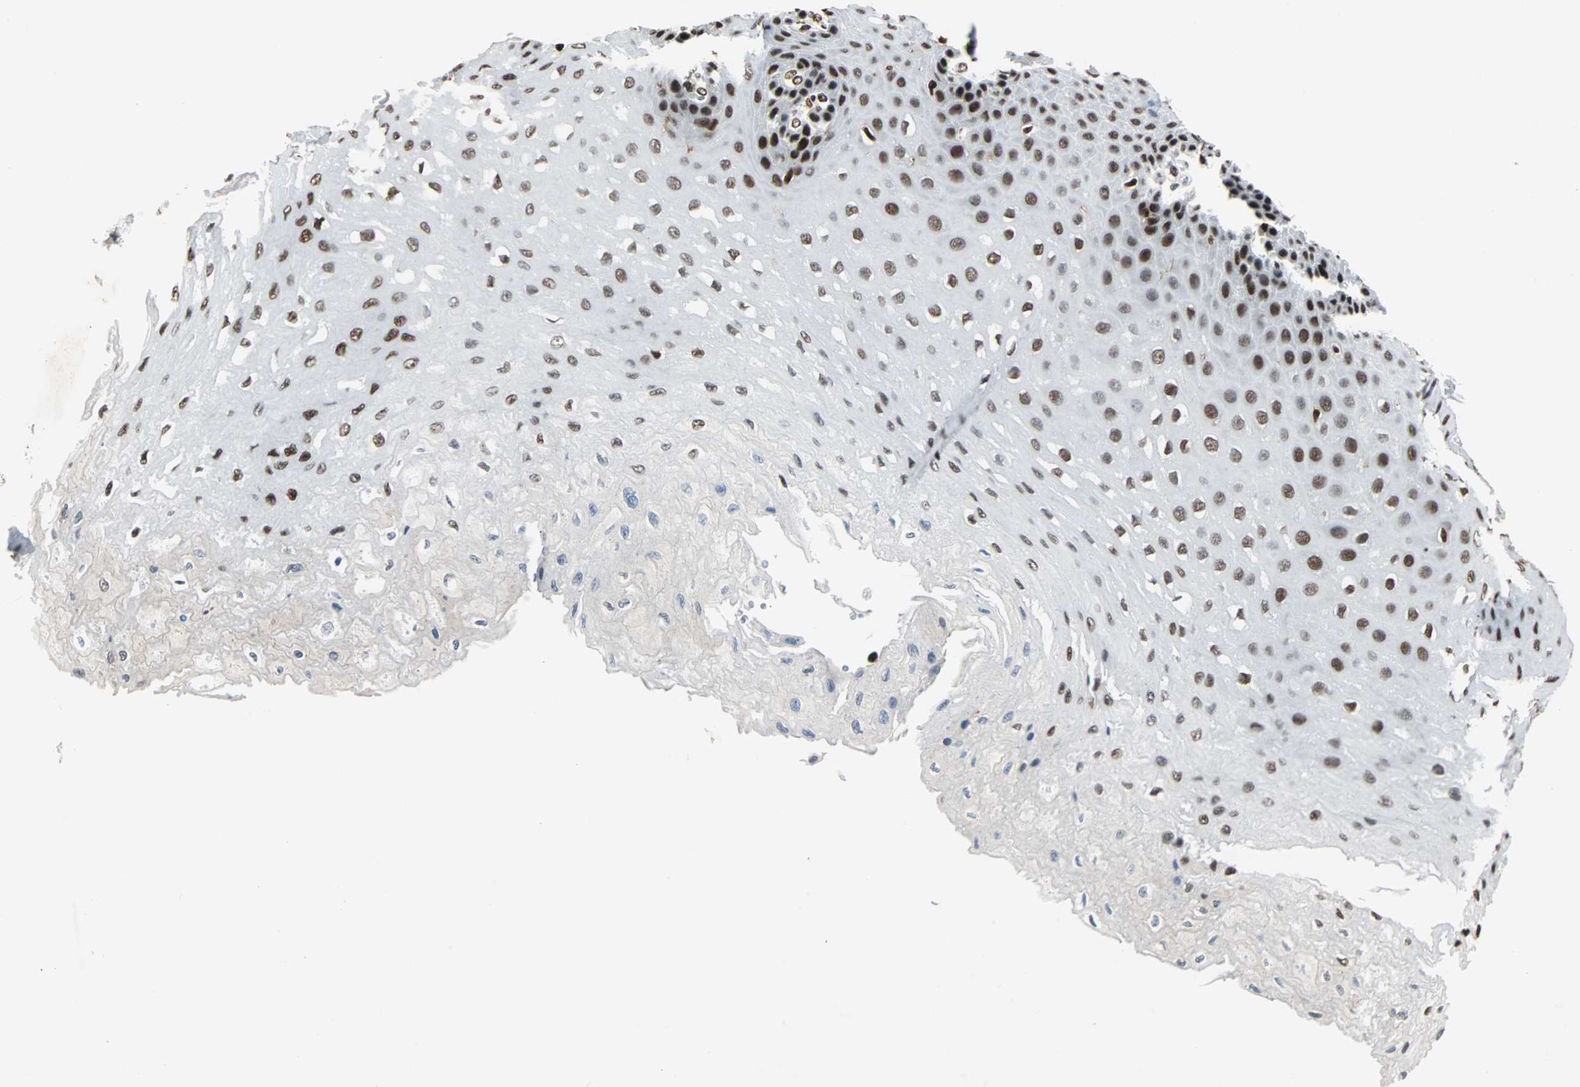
{"staining": {"intensity": "strong", "quantity": ">75%", "location": "nuclear"}, "tissue": "esophagus", "cell_type": "Squamous epithelial cells", "image_type": "normal", "snomed": [{"axis": "morphology", "description": "Normal tissue, NOS"}, {"axis": "topography", "description": "Esophagus"}], "caption": "Squamous epithelial cells display high levels of strong nuclear expression in approximately >75% of cells in normal human esophagus. (IHC, brightfield microscopy, high magnification).", "gene": "XRCC4", "patient": {"sex": "female", "age": 72}}